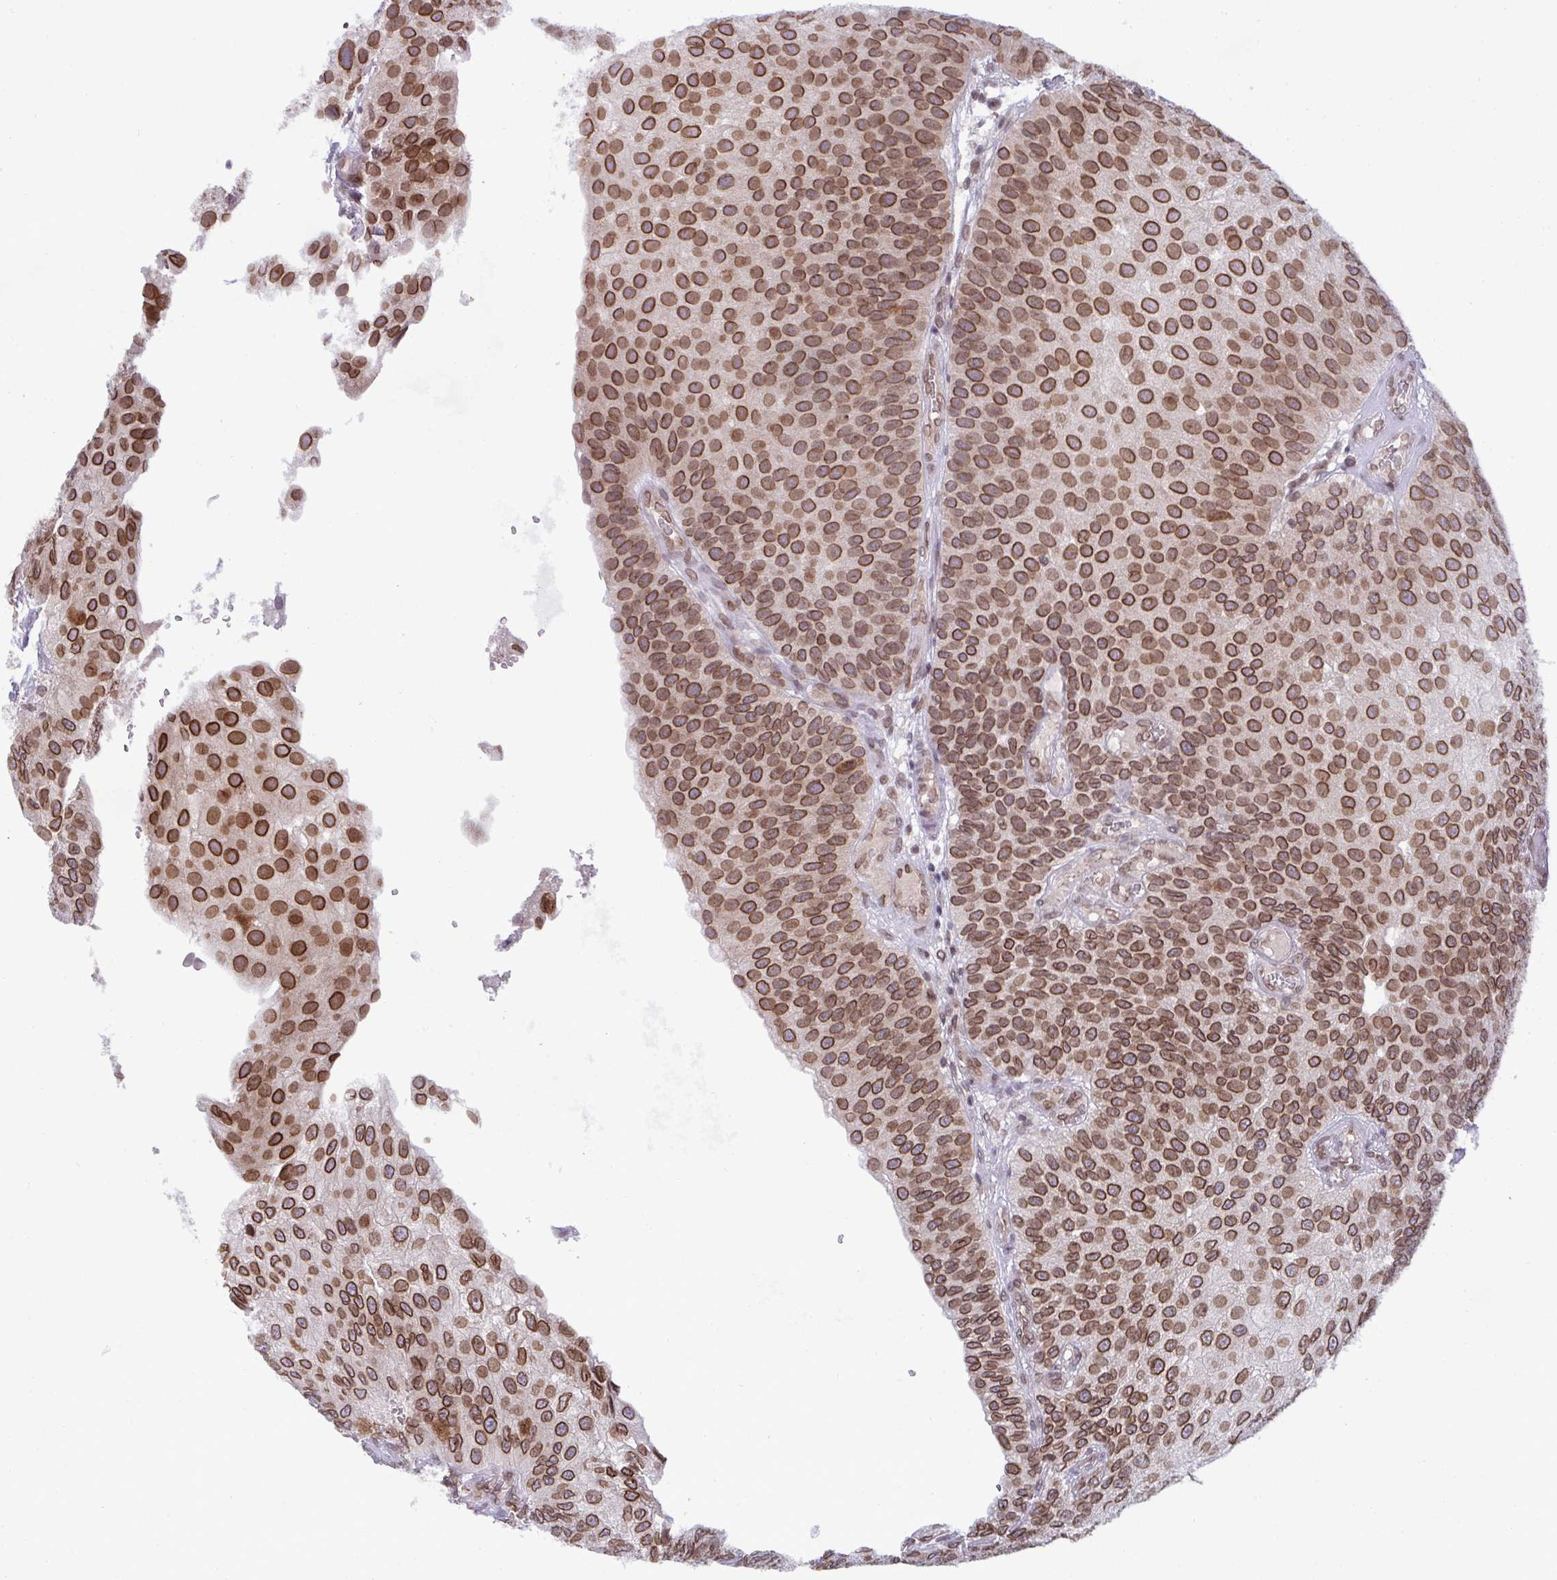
{"staining": {"intensity": "strong", "quantity": ">75%", "location": "cytoplasmic/membranous,nuclear"}, "tissue": "urothelial cancer", "cell_type": "Tumor cells", "image_type": "cancer", "snomed": [{"axis": "morphology", "description": "Urothelial carcinoma, NOS"}, {"axis": "topography", "description": "Urinary bladder"}], "caption": "Immunohistochemical staining of human transitional cell carcinoma reveals high levels of strong cytoplasmic/membranous and nuclear protein staining in about >75% of tumor cells. (brown staining indicates protein expression, while blue staining denotes nuclei).", "gene": "RANBP2", "patient": {"sex": "male", "age": 87}}